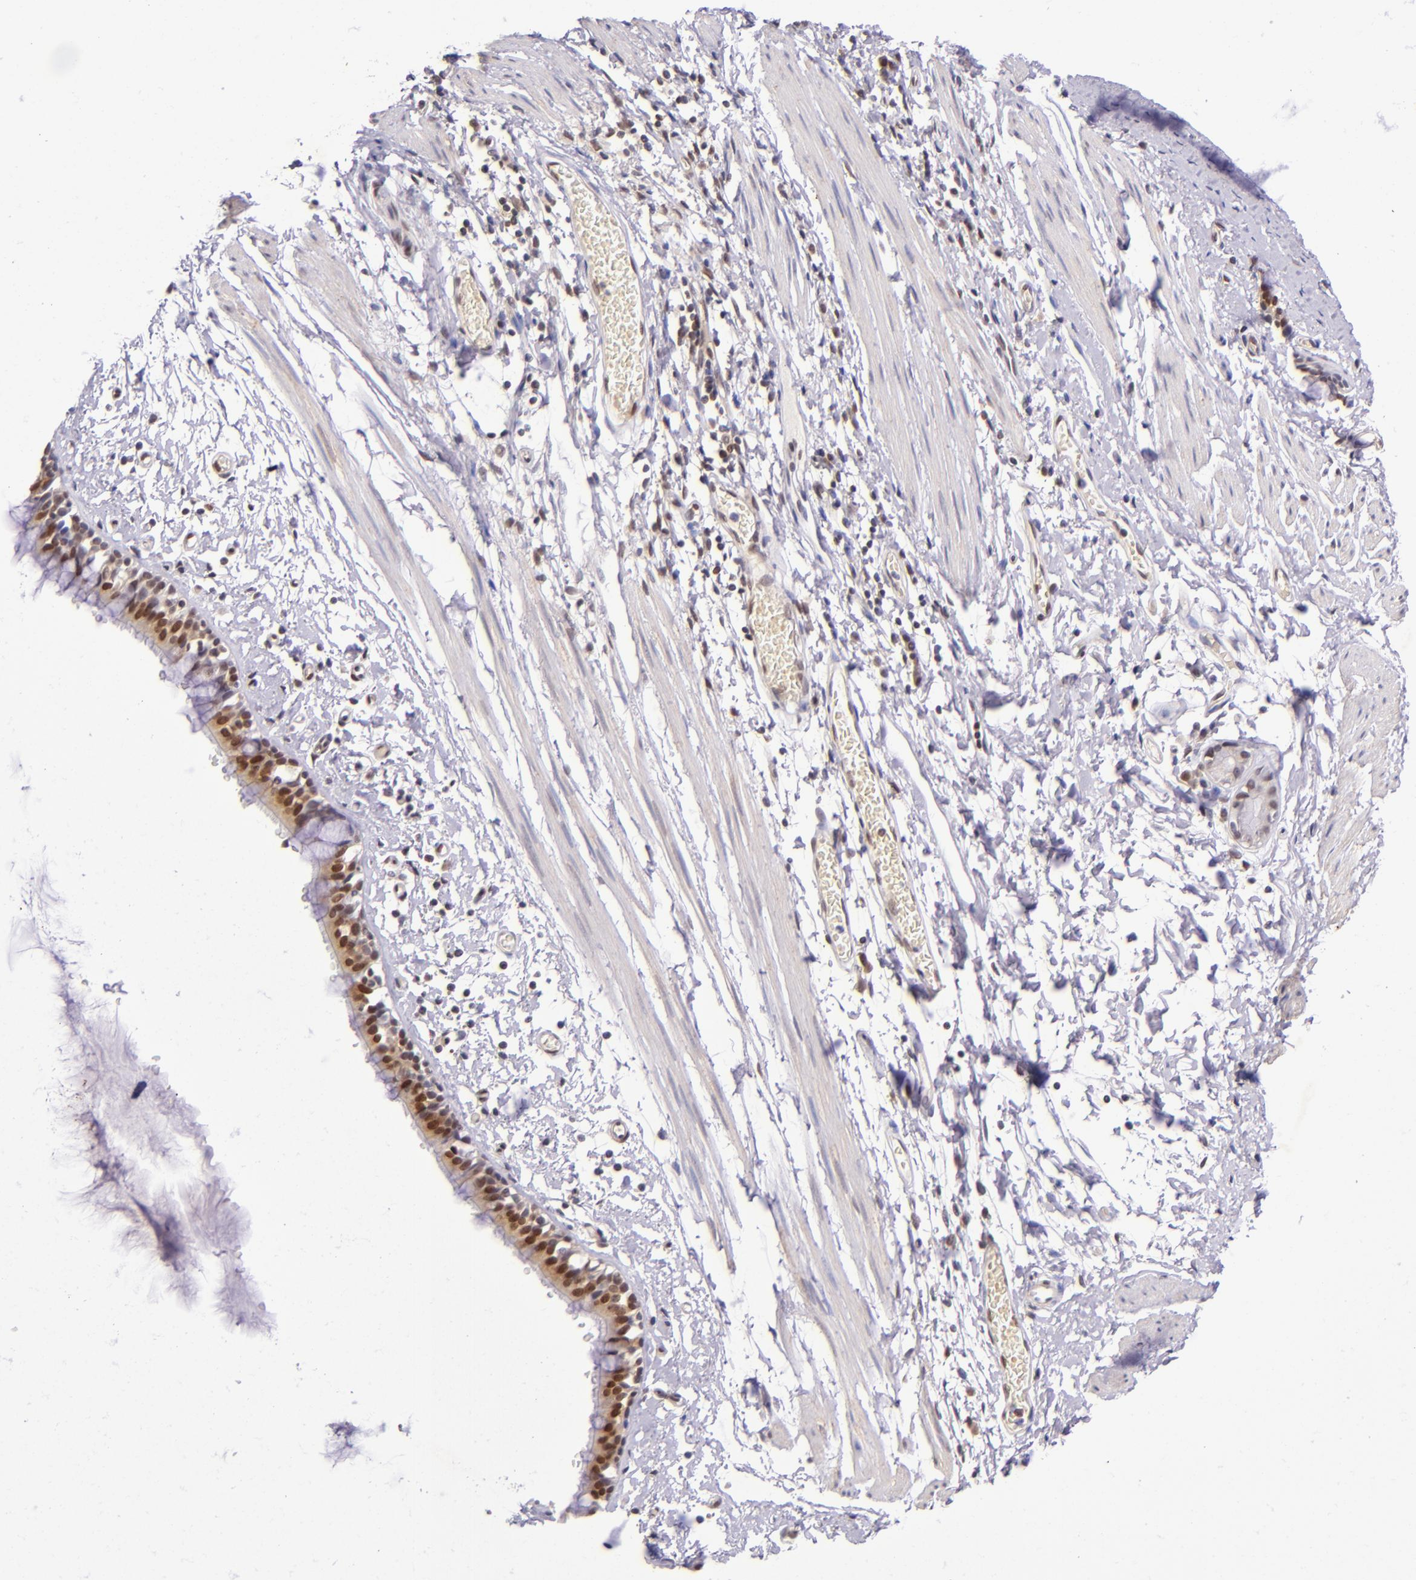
{"staining": {"intensity": "strong", "quantity": ">75%", "location": "cytoplasmic/membranous,nuclear"}, "tissue": "bronchus", "cell_type": "Respiratory epithelial cells", "image_type": "normal", "snomed": [{"axis": "morphology", "description": "Normal tissue, NOS"}, {"axis": "topography", "description": "Lymph node of abdomen"}, {"axis": "topography", "description": "Lymph node of pelvis"}], "caption": "Brown immunohistochemical staining in benign bronchus demonstrates strong cytoplasmic/membranous,nuclear positivity in approximately >75% of respiratory epithelial cells.", "gene": "MGMT", "patient": {"sex": "female", "age": 65}}